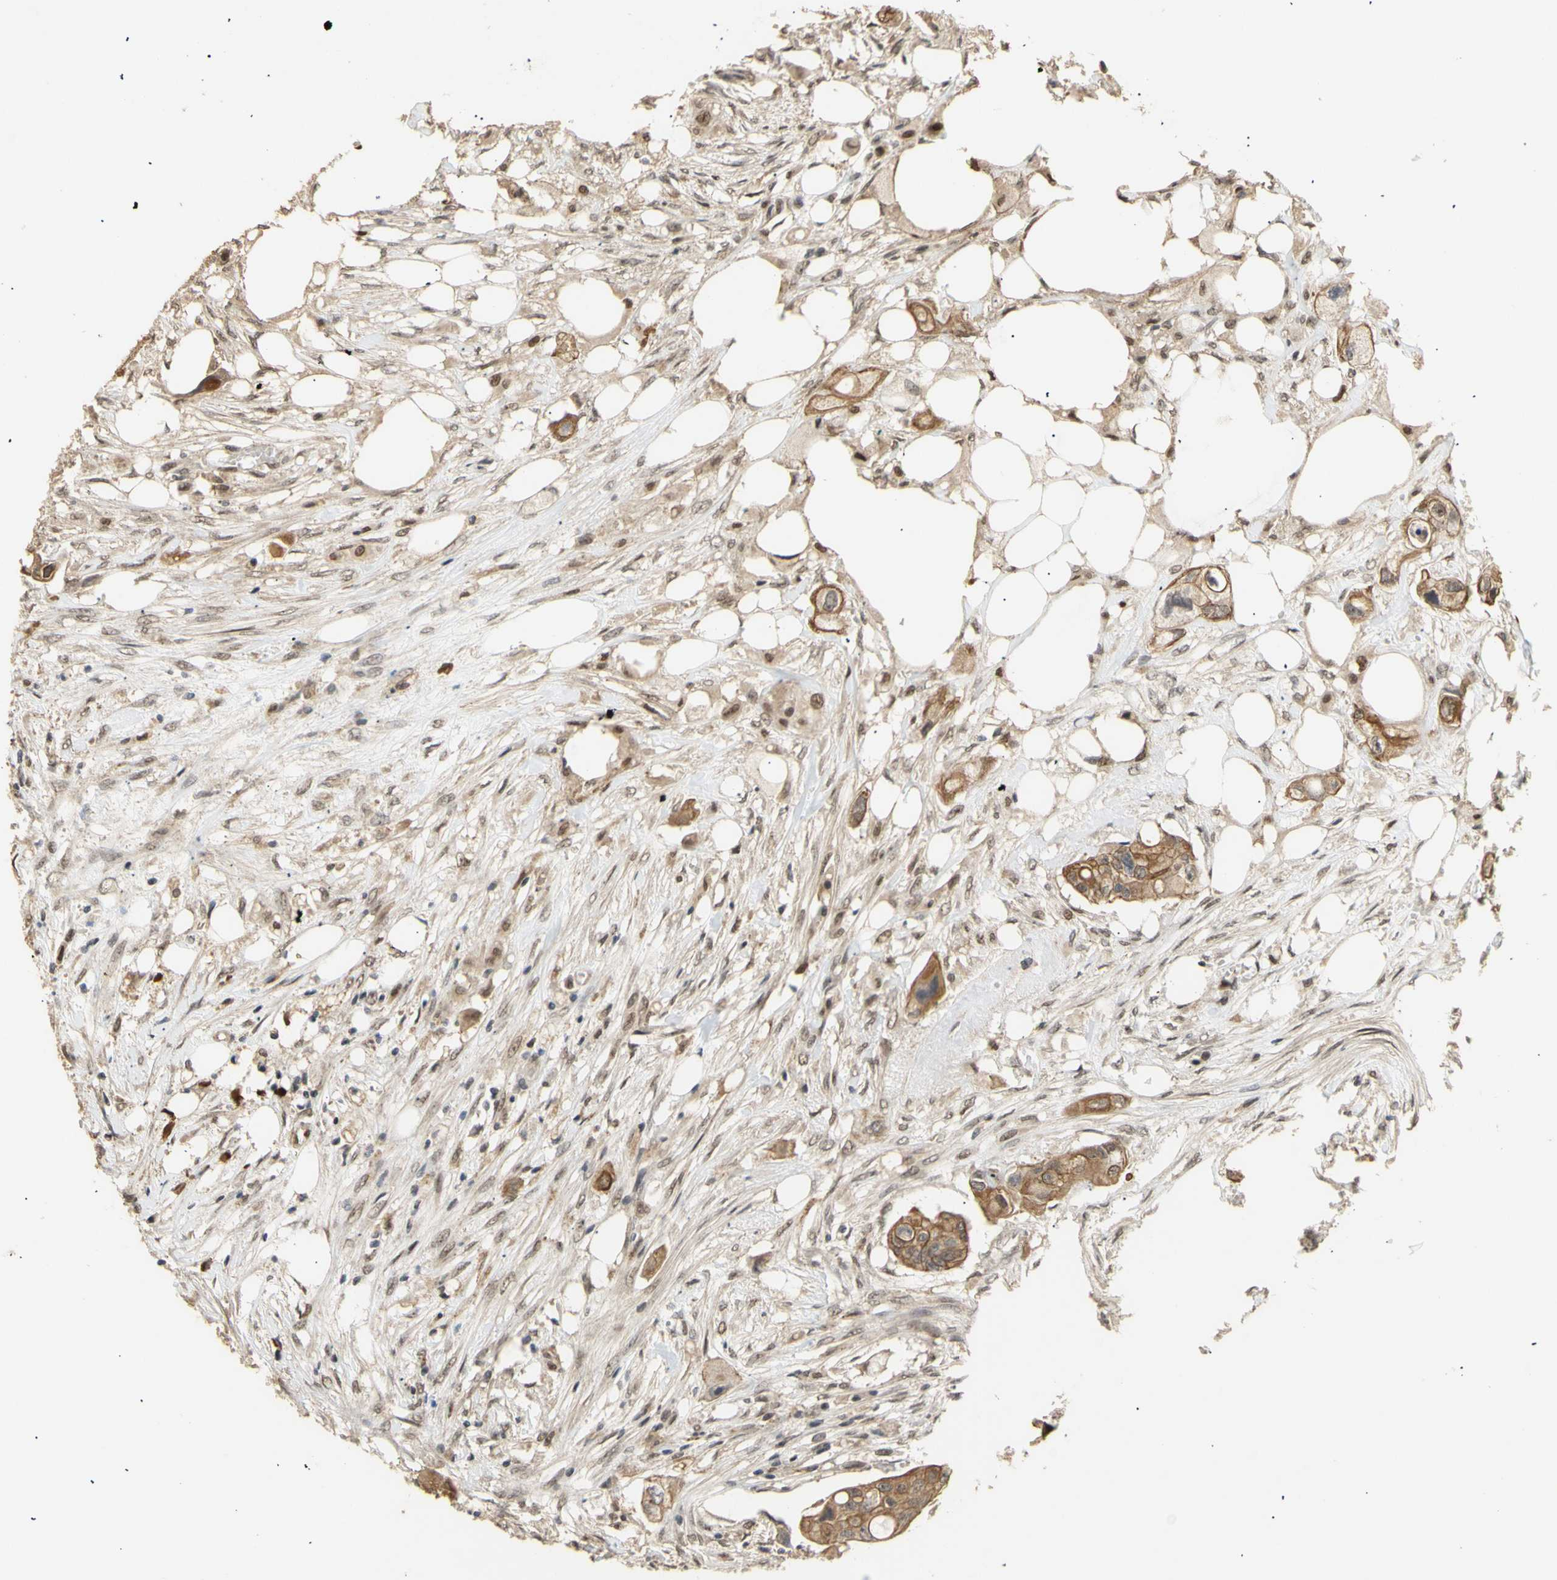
{"staining": {"intensity": "moderate", "quantity": ">75%", "location": "cytoplasmic/membranous"}, "tissue": "colorectal cancer", "cell_type": "Tumor cells", "image_type": "cancer", "snomed": [{"axis": "morphology", "description": "Adenocarcinoma, NOS"}, {"axis": "topography", "description": "Colon"}], "caption": "DAB immunohistochemical staining of colorectal cancer (adenocarcinoma) demonstrates moderate cytoplasmic/membranous protein staining in approximately >75% of tumor cells. (DAB (3,3'-diaminobenzidine) IHC, brown staining for protein, blue staining for nuclei).", "gene": "GTF2E2", "patient": {"sex": "female", "age": 57}}